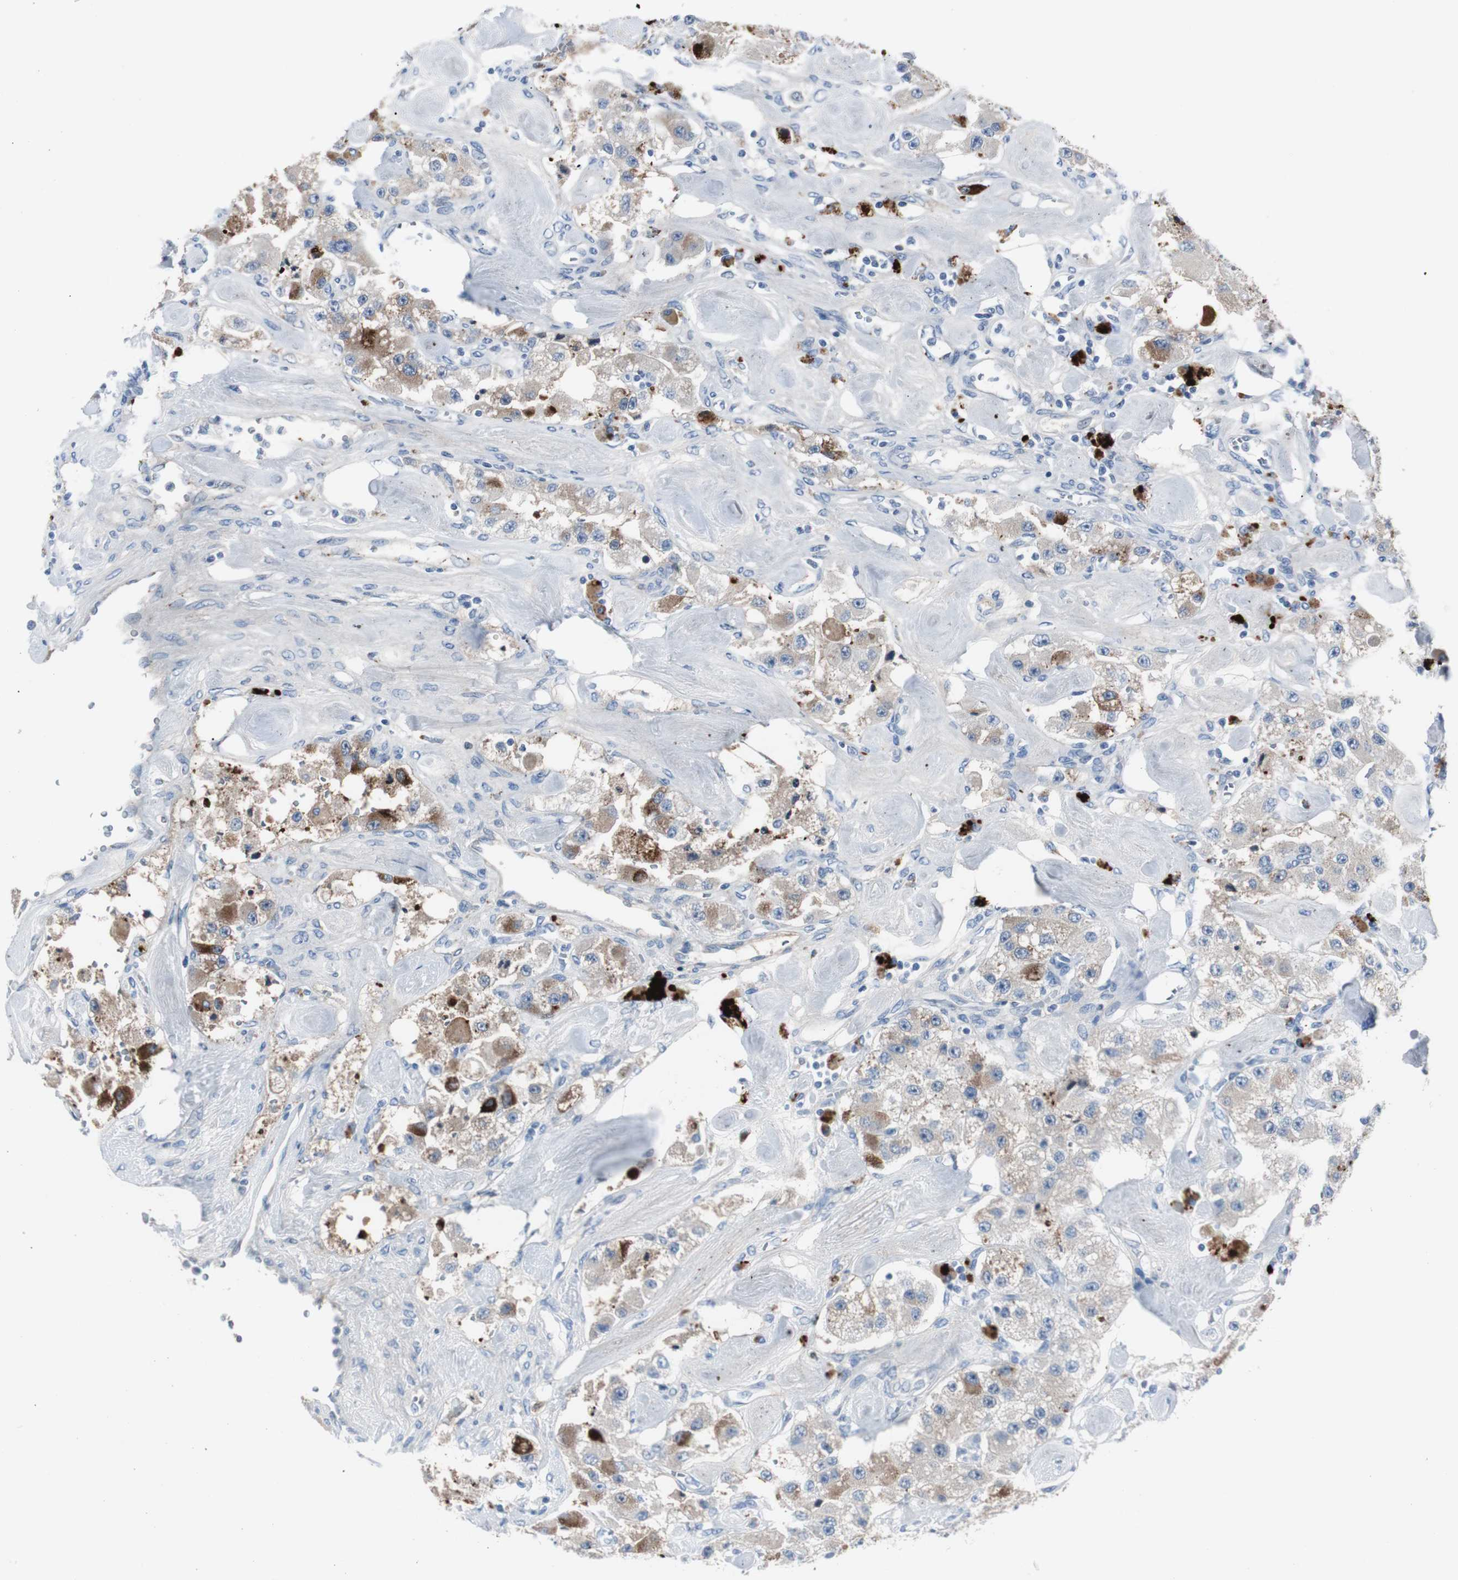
{"staining": {"intensity": "strong", "quantity": "<25%", "location": "cytoplasmic/membranous"}, "tissue": "carcinoid", "cell_type": "Tumor cells", "image_type": "cancer", "snomed": [{"axis": "morphology", "description": "Carcinoid, malignant, NOS"}, {"axis": "topography", "description": "Pancreas"}], "caption": "A high-resolution photomicrograph shows IHC staining of carcinoid (malignant), which shows strong cytoplasmic/membranous expression in approximately <25% of tumor cells.", "gene": "SERPINF1", "patient": {"sex": "male", "age": 41}}